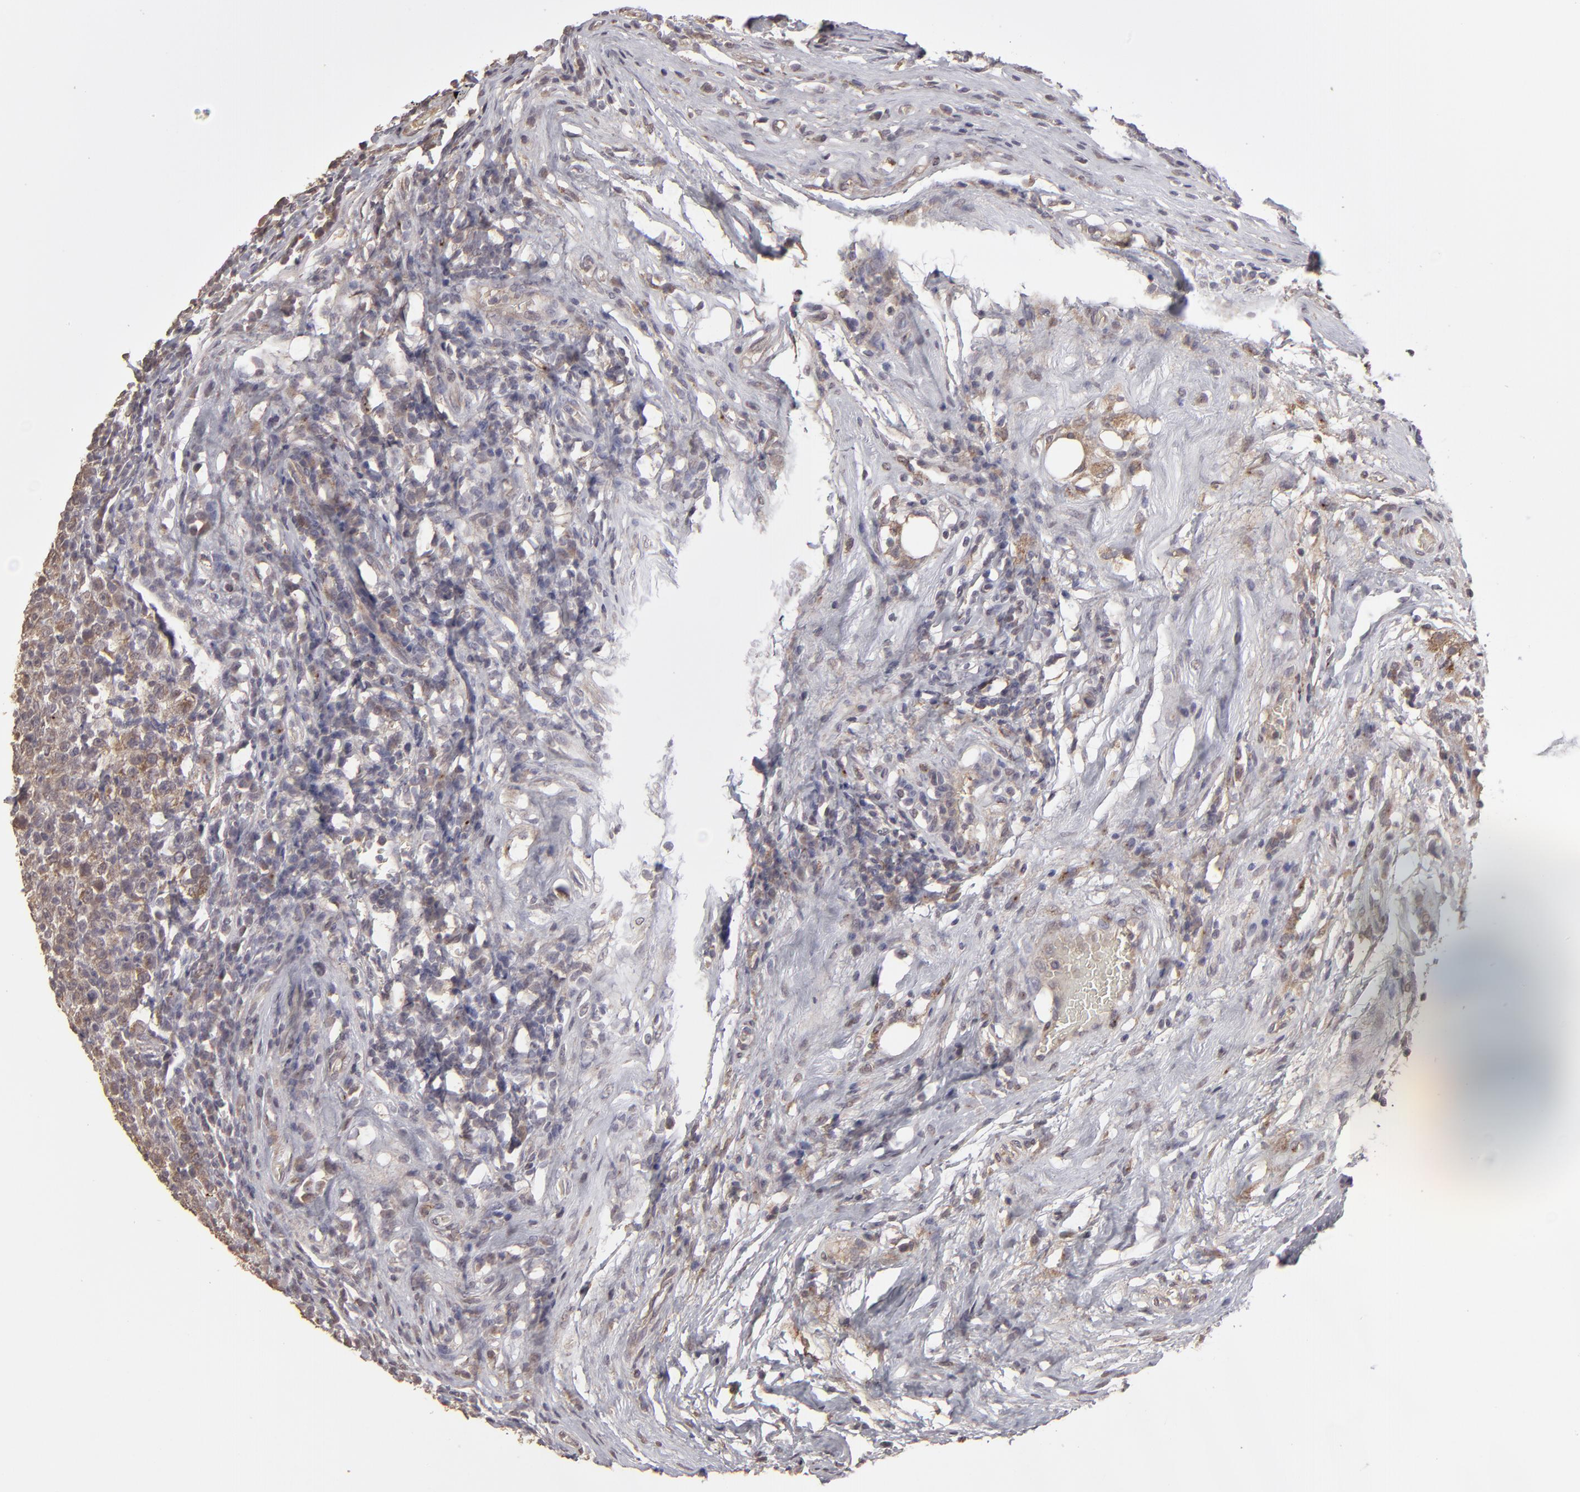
{"staining": {"intensity": "moderate", "quantity": "25%-75%", "location": "cytoplasmic/membranous"}, "tissue": "testis cancer", "cell_type": "Tumor cells", "image_type": "cancer", "snomed": [{"axis": "morphology", "description": "Seminoma, NOS"}, {"axis": "topography", "description": "Testis"}], "caption": "Seminoma (testis) stained for a protein exhibits moderate cytoplasmic/membranous positivity in tumor cells.", "gene": "ITGB5", "patient": {"sex": "male", "age": 43}}